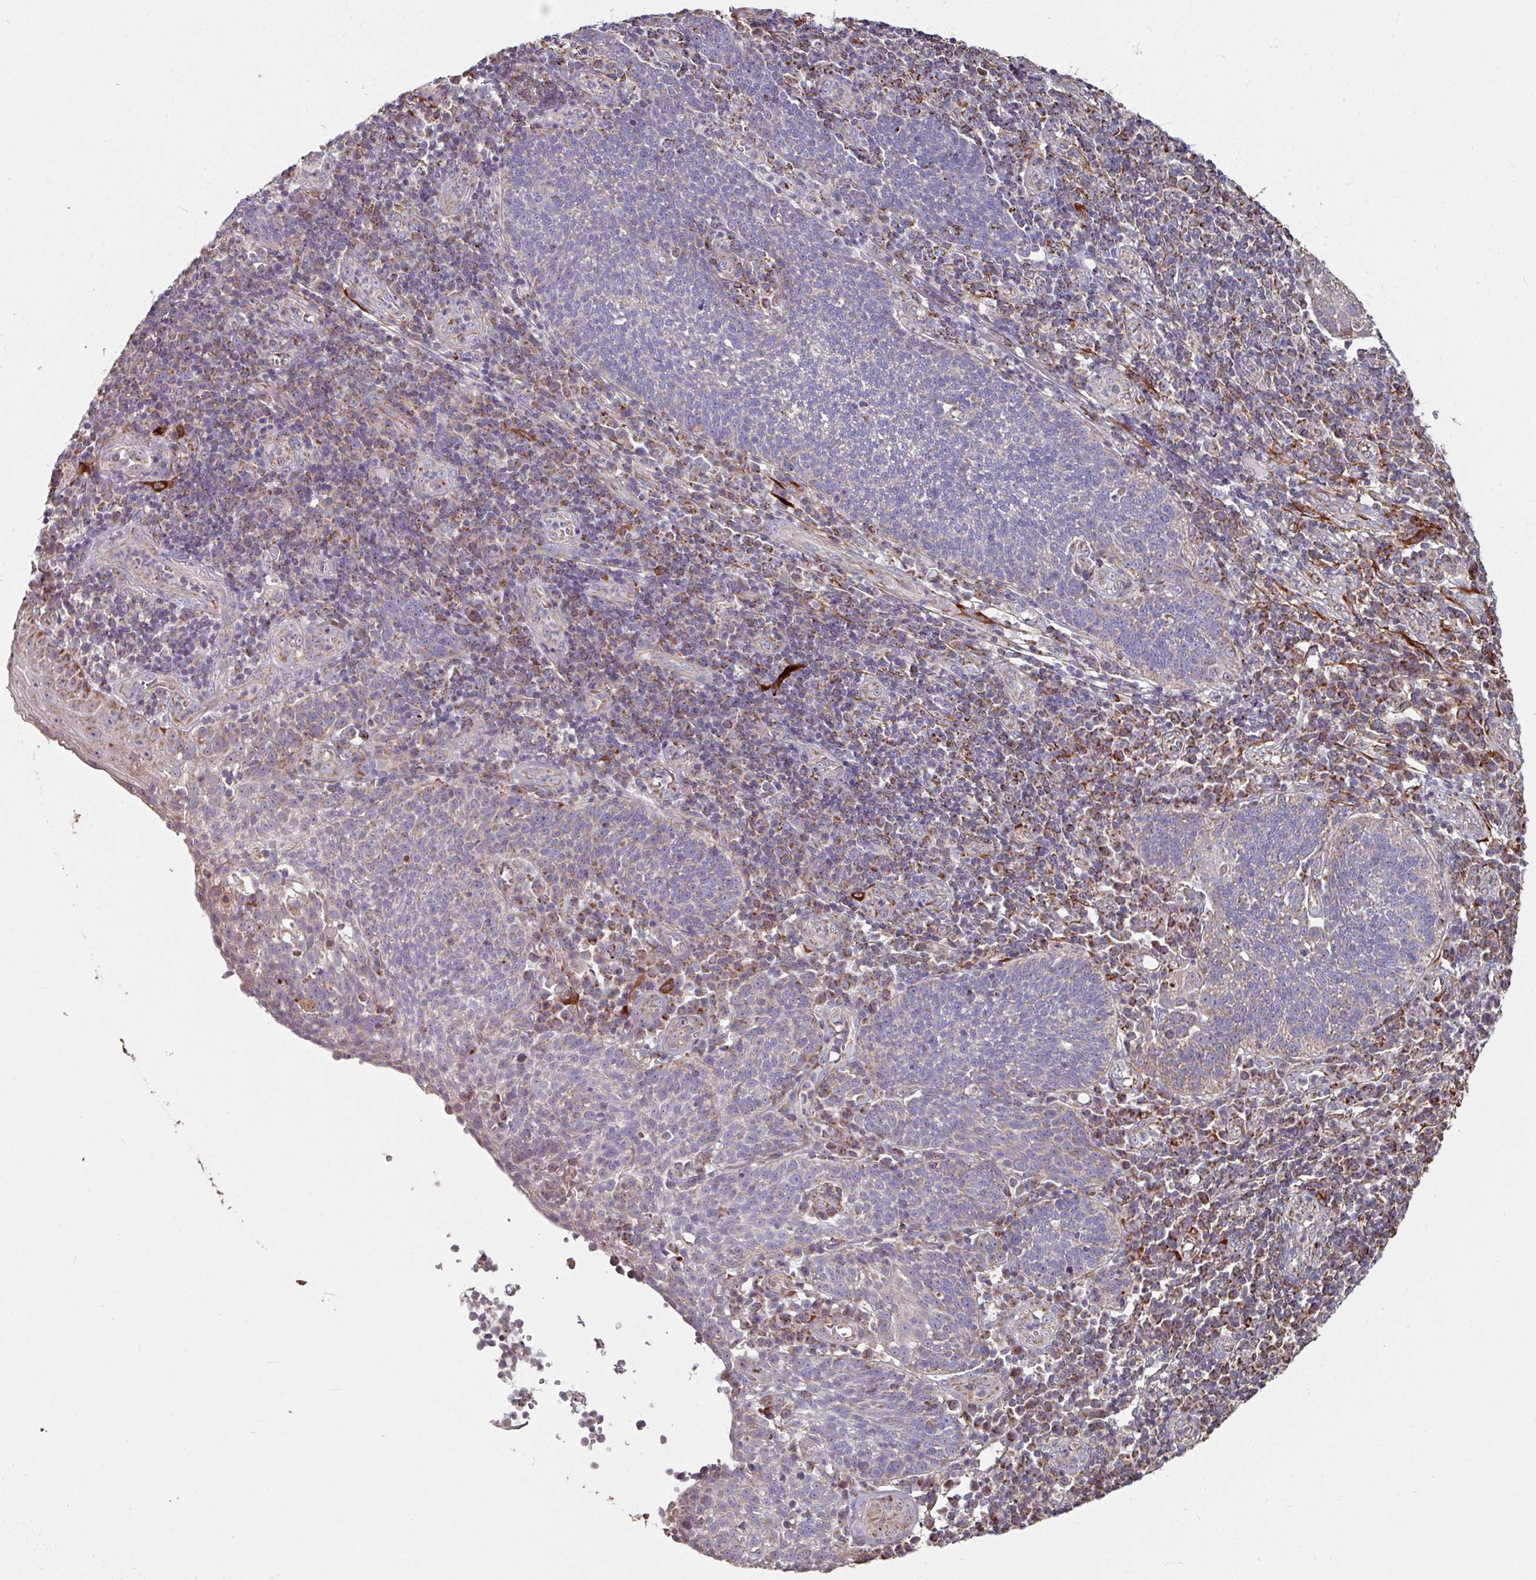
{"staining": {"intensity": "negative", "quantity": "none", "location": "none"}, "tissue": "cervical cancer", "cell_type": "Tumor cells", "image_type": "cancer", "snomed": [{"axis": "morphology", "description": "Squamous cell carcinoma, NOS"}, {"axis": "topography", "description": "Cervix"}], "caption": "An IHC image of cervical squamous cell carcinoma is shown. There is no staining in tumor cells of cervical squamous cell carcinoma. (DAB (3,3'-diaminobenzidine) immunohistochemistry (IHC) with hematoxylin counter stain).", "gene": "OR2D3", "patient": {"sex": "female", "age": 34}}